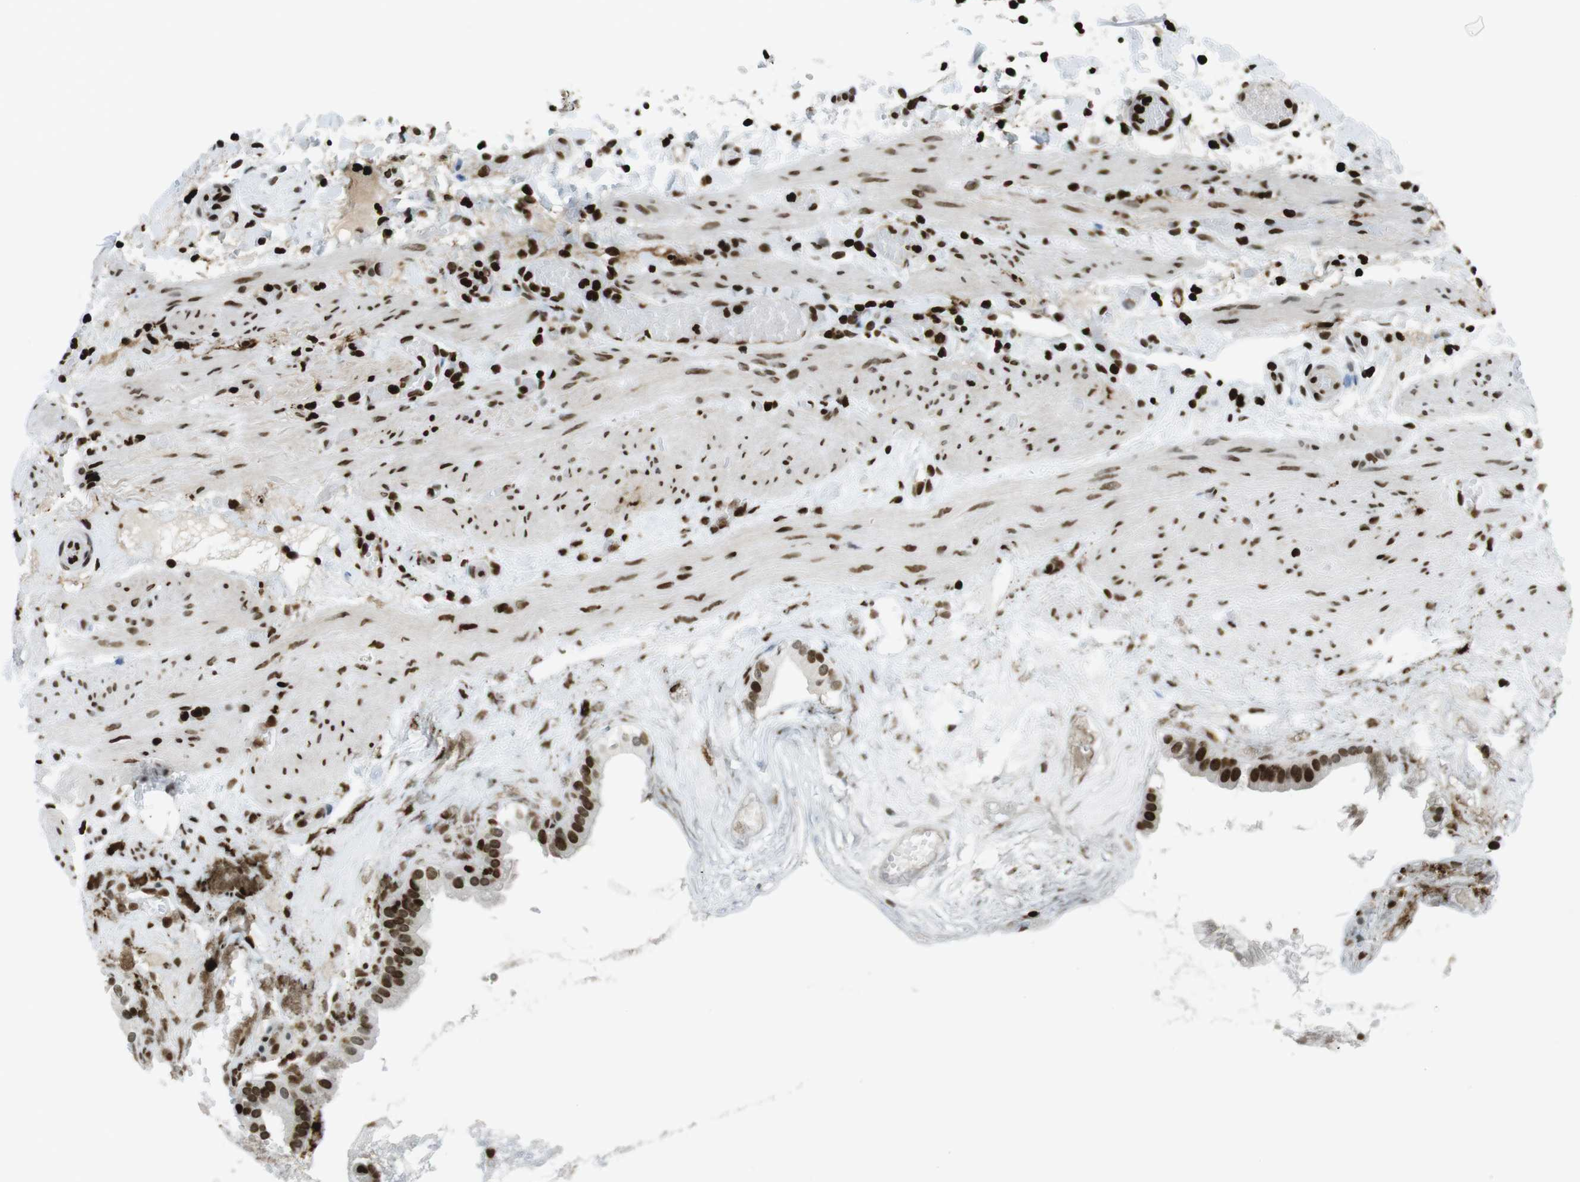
{"staining": {"intensity": "strong", "quantity": ">75%", "location": "nuclear"}, "tissue": "gallbladder", "cell_type": "Glandular cells", "image_type": "normal", "snomed": [{"axis": "morphology", "description": "Normal tissue, NOS"}, {"axis": "topography", "description": "Gallbladder"}], "caption": "A high amount of strong nuclear positivity is present in about >75% of glandular cells in normal gallbladder. The staining was performed using DAB, with brown indicating positive protein expression. Nuclei are stained blue with hematoxylin.", "gene": "H2AC8", "patient": {"sex": "female", "age": 26}}